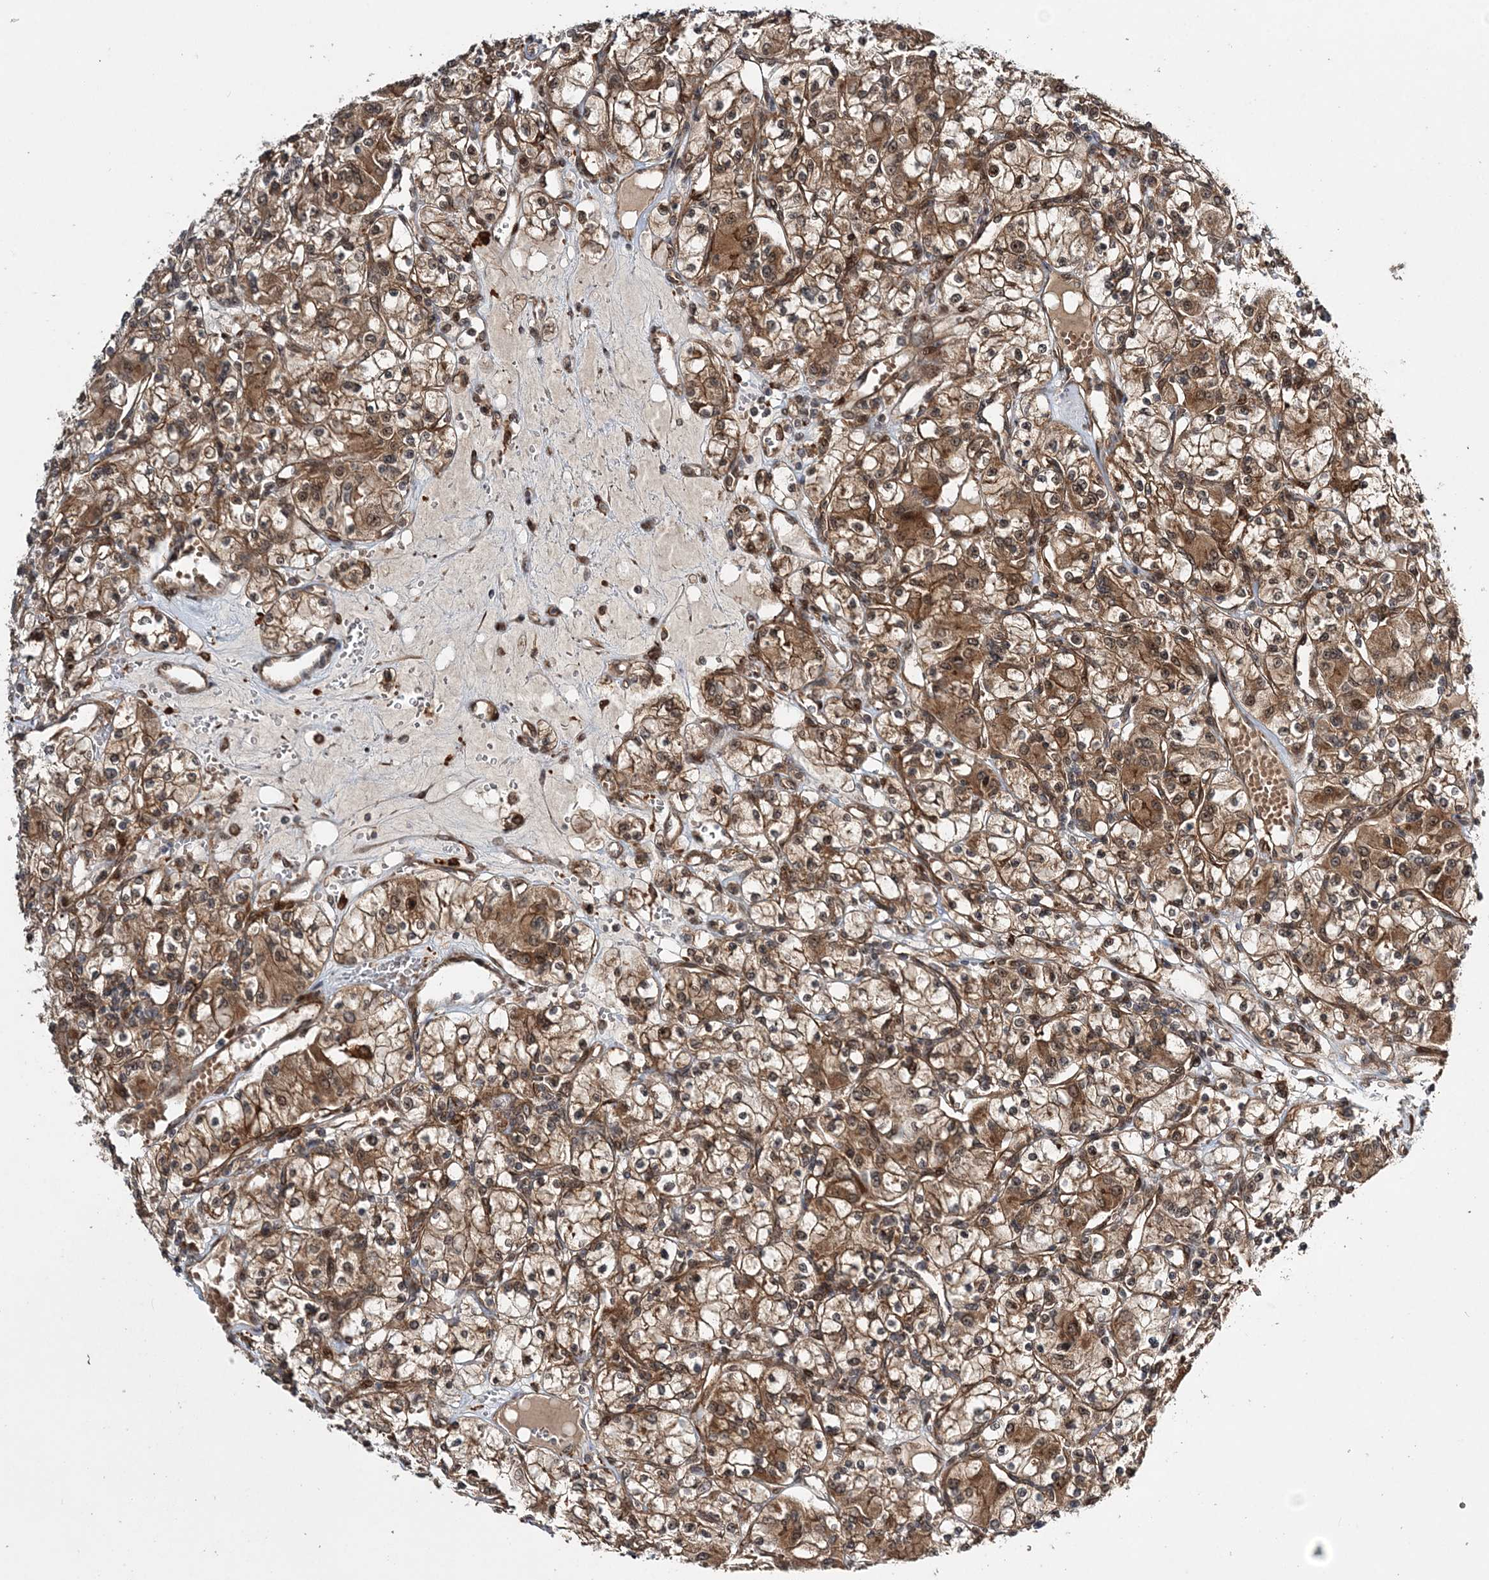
{"staining": {"intensity": "moderate", "quantity": ">75%", "location": "cytoplasmic/membranous,nuclear"}, "tissue": "renal cancer", "cell_type": "Tumor cells", "image_type": "cancer", "snomed": [{"axis": "morphology", "description": "Adenocarcinoma, NOS"}, {"axis": "topography", "description": "Kidney"}], "caption": "Immunohistochemistry (DAB) staining of human renal cancer demonstrates moderate cytoplasmic/membranous and nuclear protein staining in approximately >75% of tumor cells.", "gene": "UBTD2", "patient": {"sex": "female", "age": 59}}